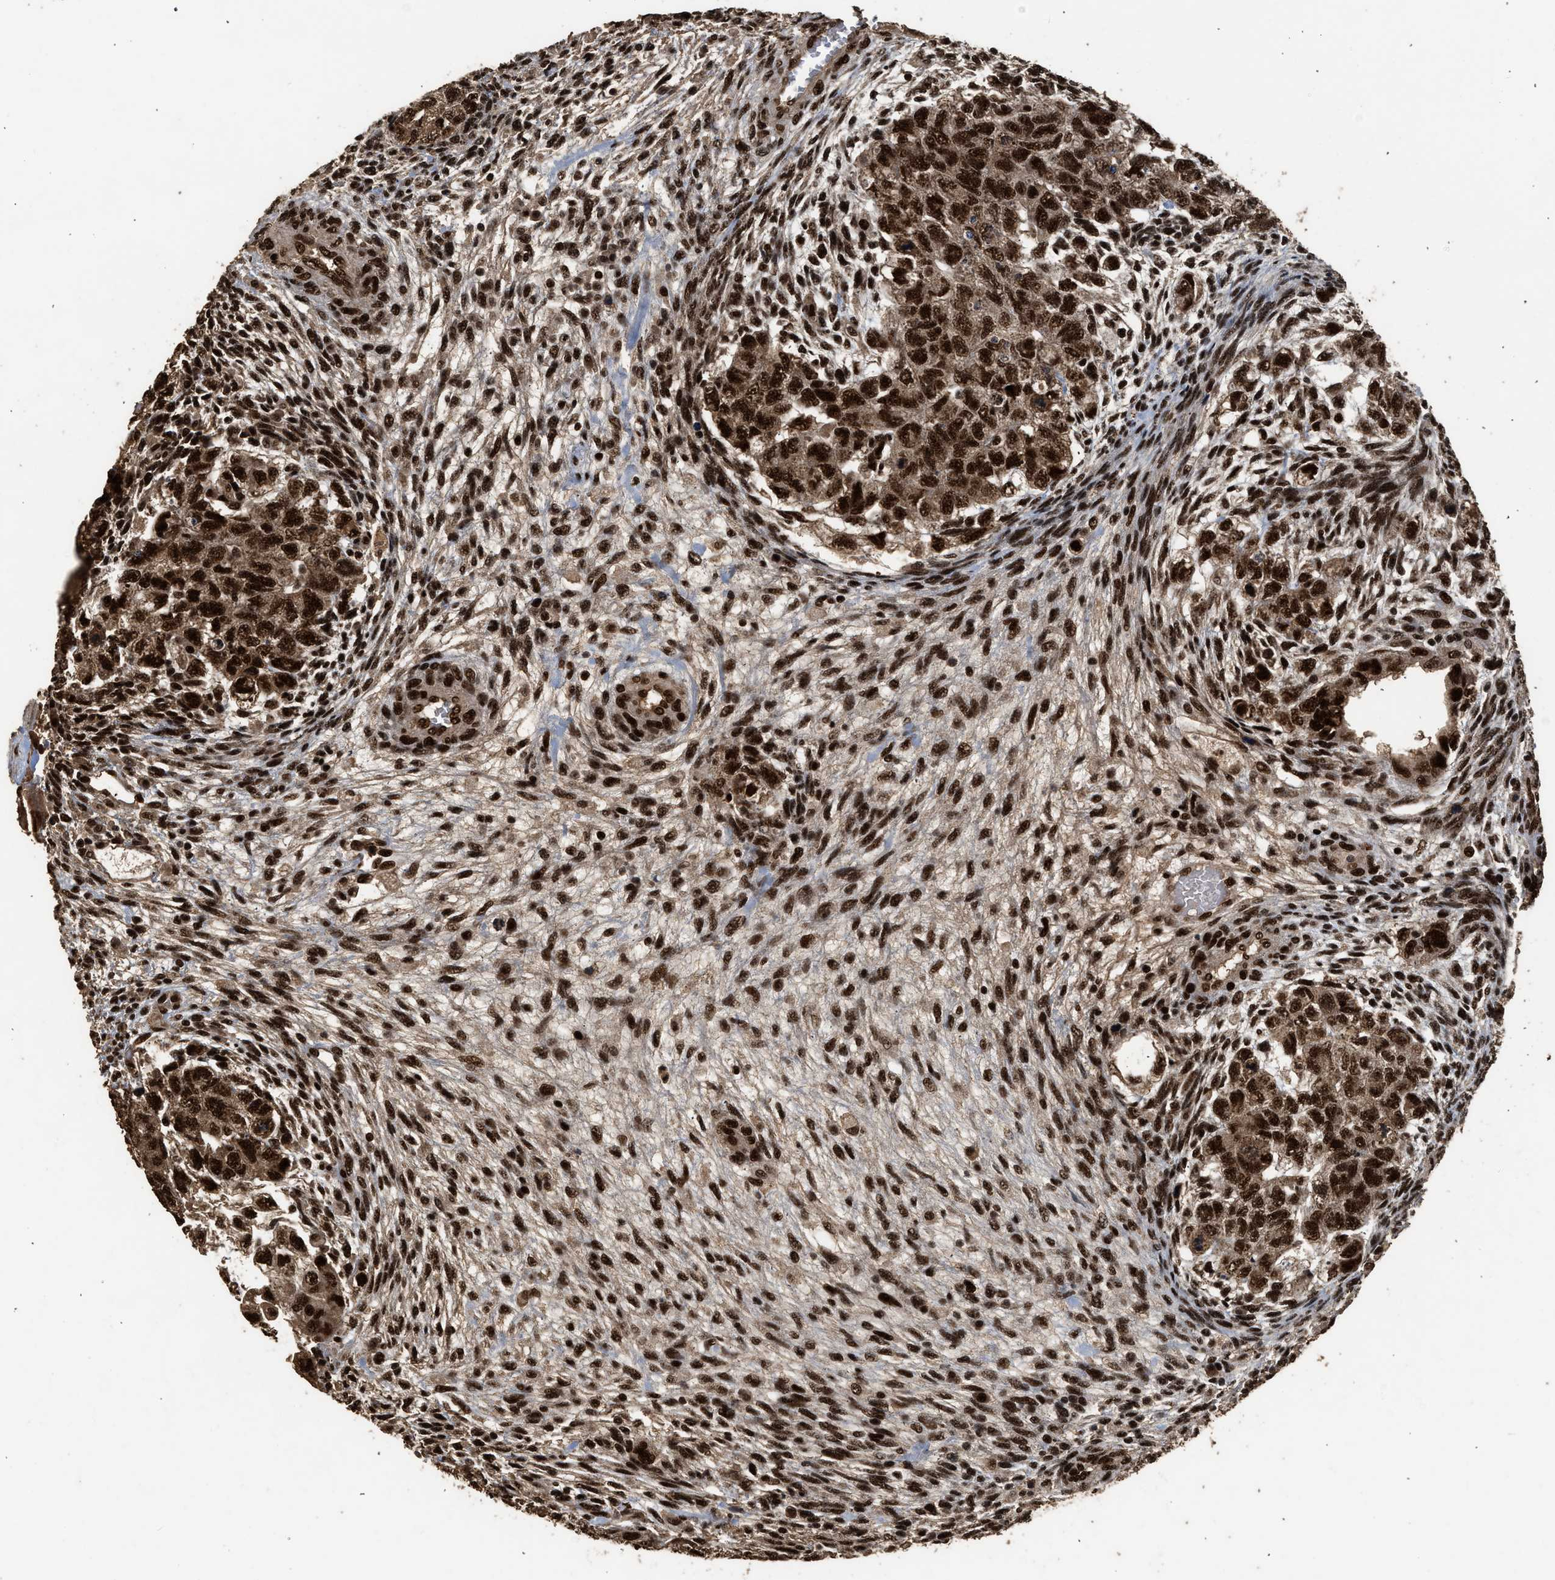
{"staining": {"intensity": "strong", "quantity": ">75%", "location": "cytoplasmic/membranous,nuclear"}, "tissue": "testis cancer", "cell_type": "Tumor cells", "image_type": "cancer", "snomed": [{"axis": "morphology", "description": "Normal tissue, NOS"}, {"axis": "morphology", "description": "Carcinoma, Embryonal, NOS"}, {"axis": "topography", "description": "Testis"}], "caption": "Immunohistochemistry (IHC) of human testis cancer displays high levels of strong cytoplasmic/membranous and nuclear staining in about >75% of tumor cells.", "gene": "PPP4R3B", "patient": {"sex": "male", "age": 36}}